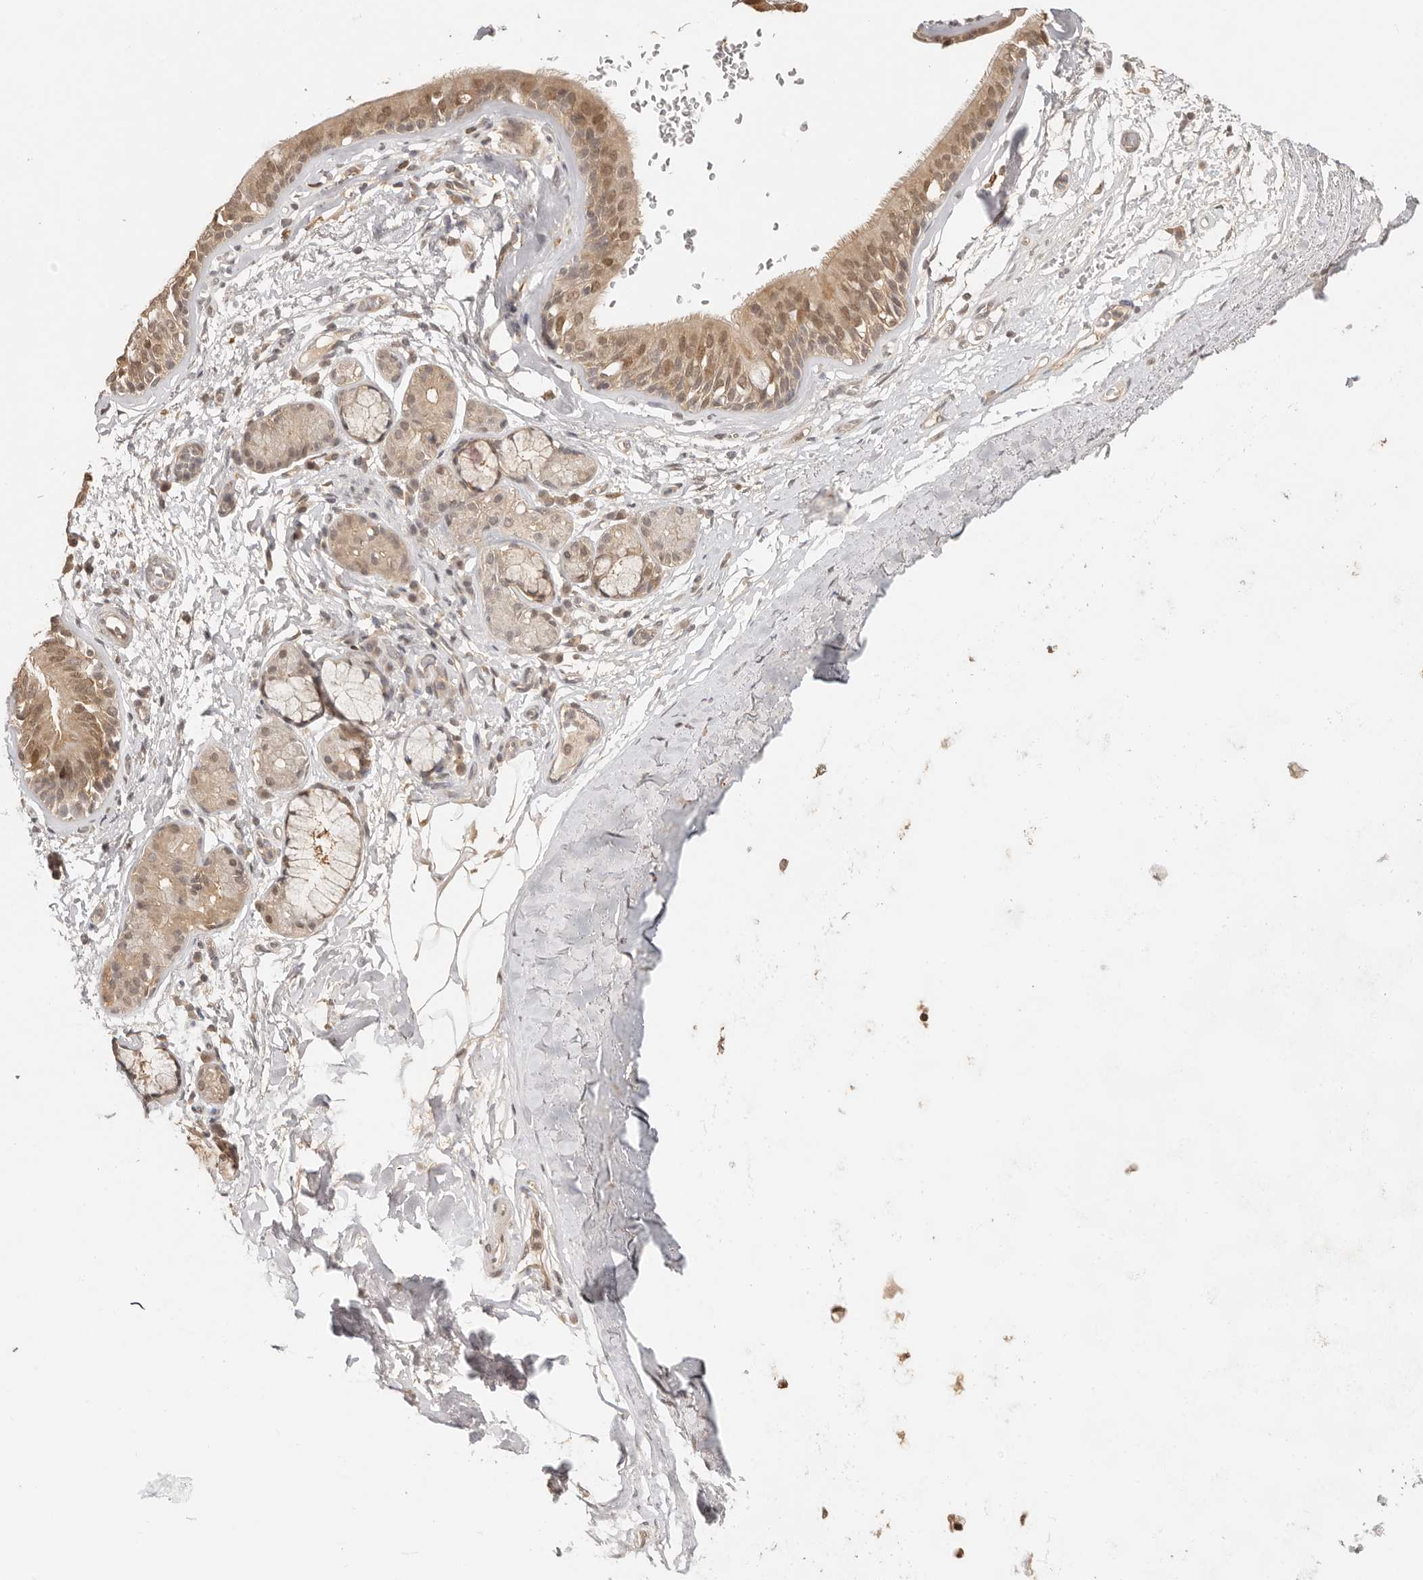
{"staining": {"intensity": "moderate", "quantity": ">75%", "location": "cytoplasmic/membranous,nuclear"}, "tissue": "bronchus", "cell_type": "Respiratory epithelial cells", "image_type": "normal", "snomed": [{"axis": "morphology", "description": "Normal tissue, NOS"}, {"axis": "topography", "description": "Cartilage tissue"}], "caption": "Immunohistochemistry photomicrograph of unremarkable bronchus: human bronchus stained using IHC shows medium levels of moderate protein expression localized specifically in the cytoplasmic/membranous,nuclear of respiratory epithelial cells, appearing as a cytoplasmic/membranous,nuclear brown color.", "gene": "PSMA5", "patient": {"sex": "female", "age": 63}}